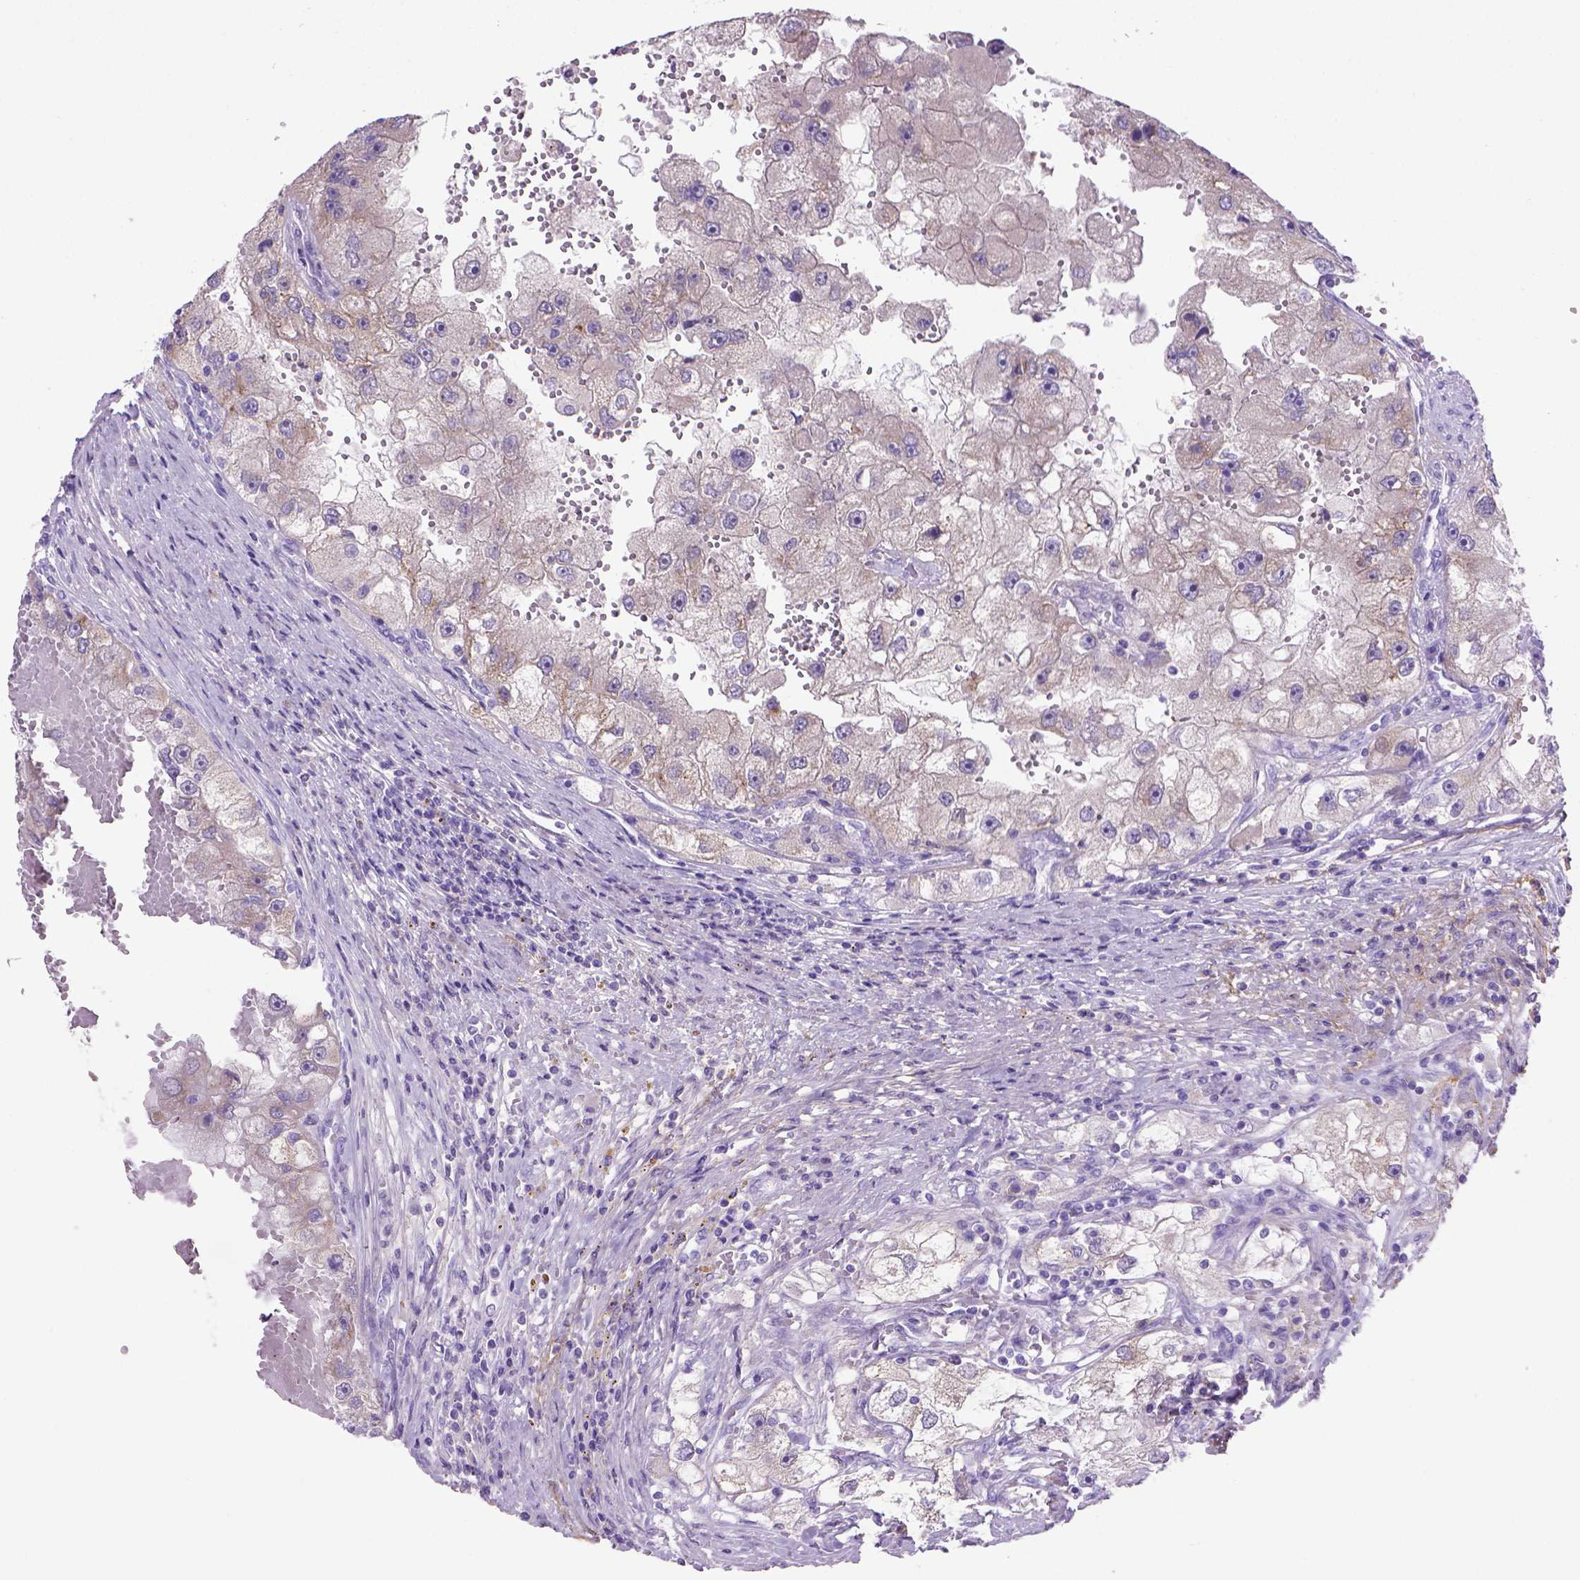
{"staining": {"intensity": "negative", "quantity": "none", "location": "none"}, "tissue": "renal cancer", "cell_type": "Tumor cells", "image_type": "cancer", "snomed": [{"axis": "morphology", "description": "Adenocarcinoma, NOS"}, {"axis": "topography", "description": "Kidney"}], "caption": "Immunohistochemistry (IHC) photomicrograph of adenocarcinoma (renal) stained for a protein (brown), which exhibits no positivity in tumor cells.", "gene": "SIRPD", "patient": {"sex": "male", "age": 63}}